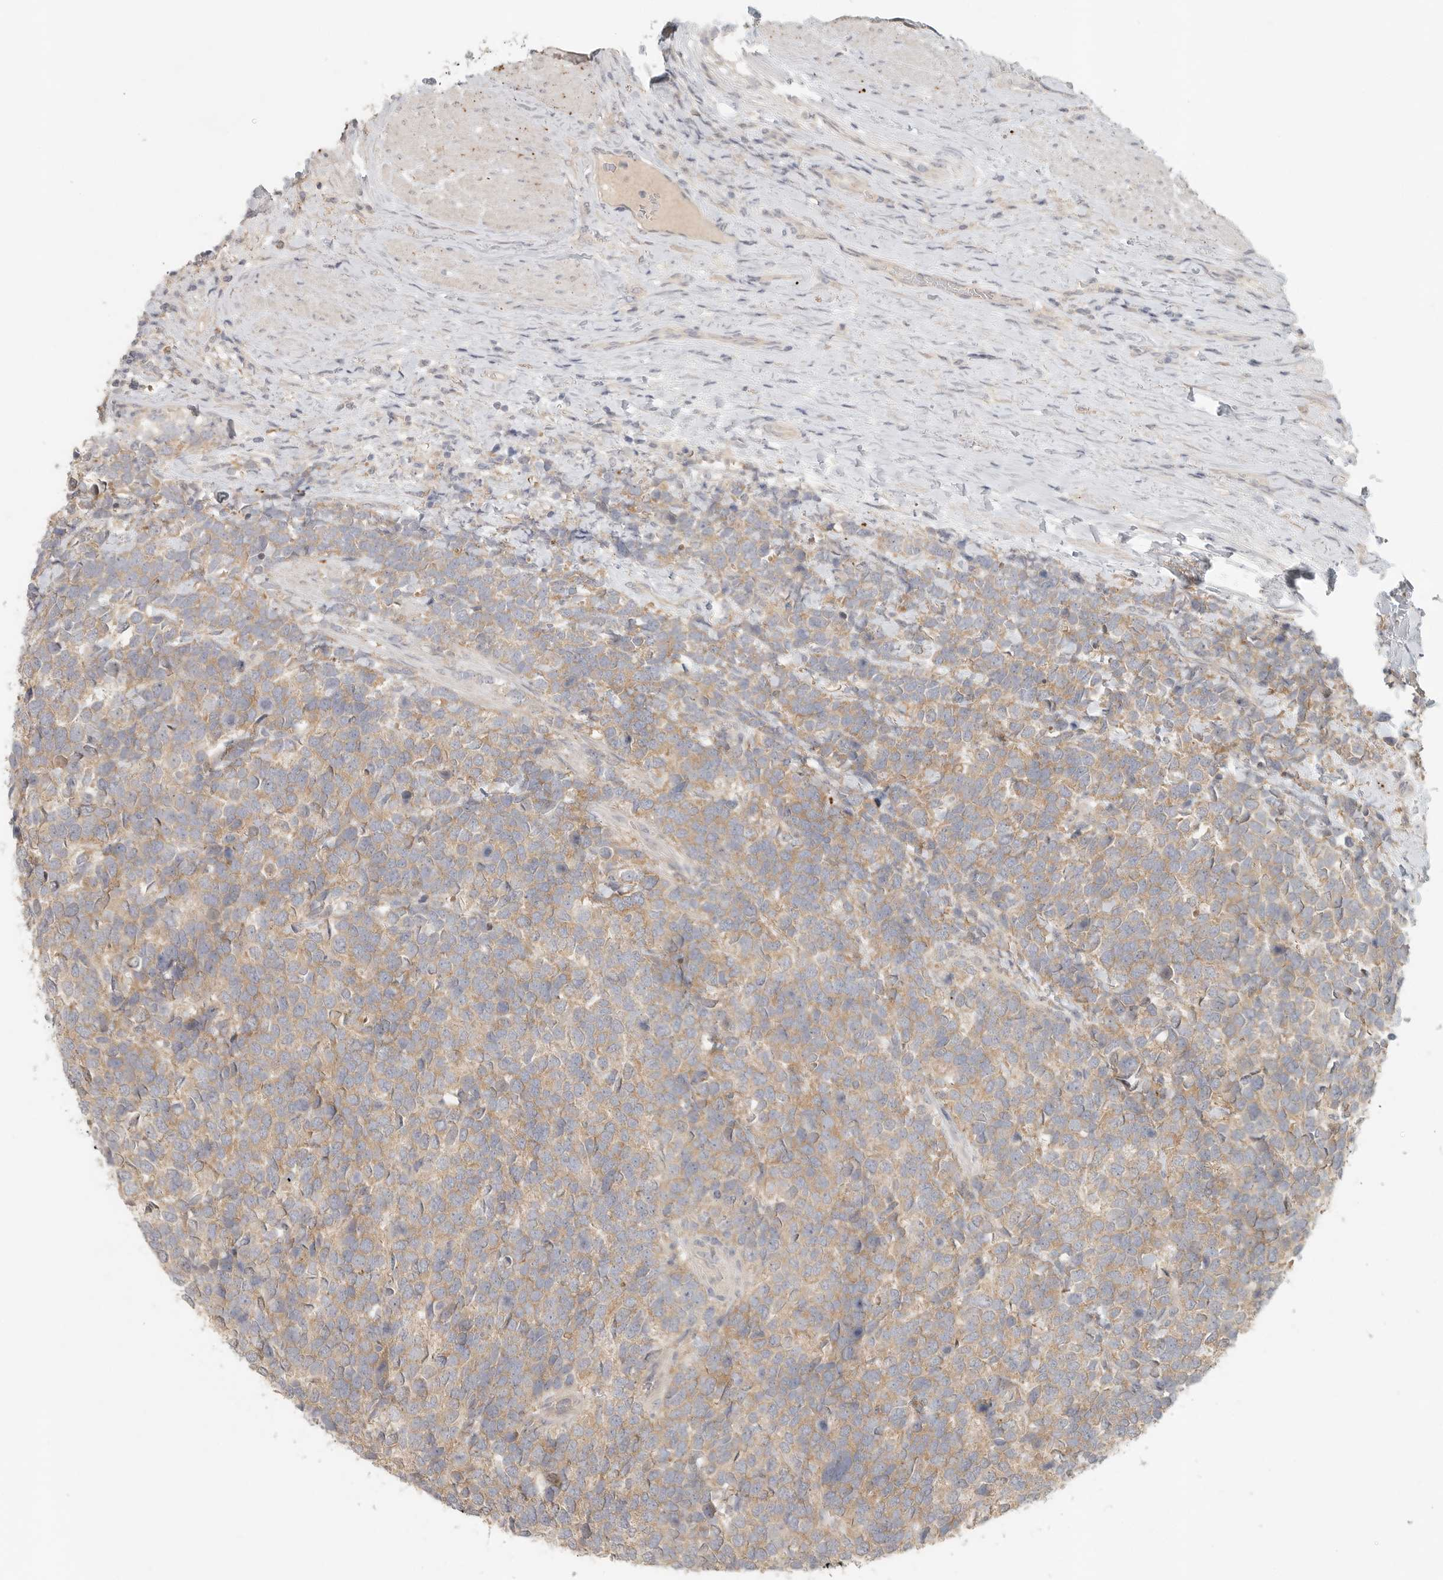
{"staining": {"intensity": "moderate", "quantity": ">75%", "location": "cytoplasmic/membranous"}, "tissue": "urothelial cancer", "cell_type": "Tumor cells", "image_type": "cancer", "snomed": [{"axis": "morphology", "description": "Urothelial carcinoma, High grade"}, {"axis": "topography", "description": "Urinary bladder"}], "caption": "Human urothelial cancer stained for a protein (brown) reveals moderate cytoplasmic/membranous positive positivity in about >75% of tumor cells.", "gene": "HDAC6", "patient": {"sex": "female", "age": 82}}